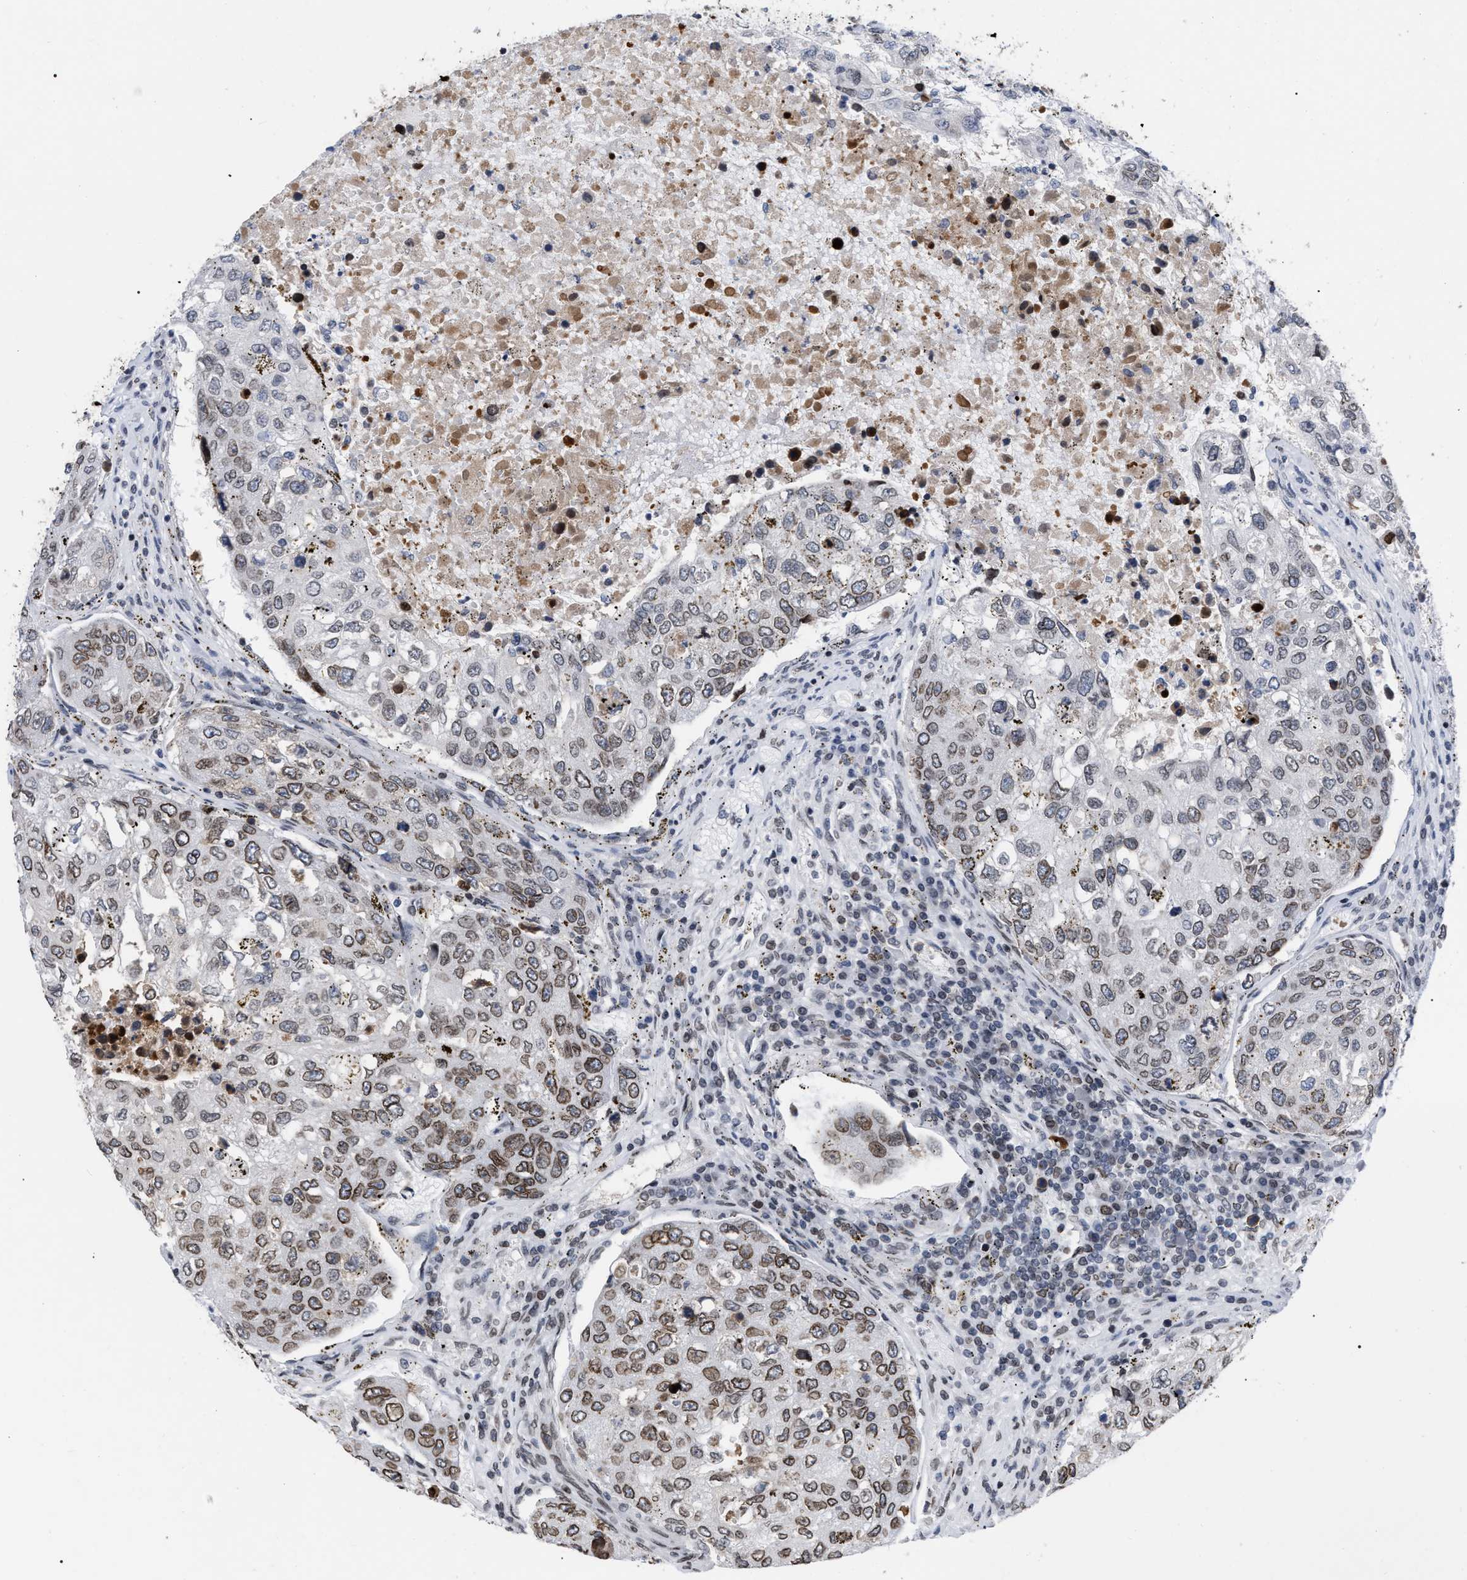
{"staining": {"intensity": "moderate", "quantity": ">75%", "location": "cytoplasmic/membranous,nuclear"}, "tissue": "urothelial cancer", "cell_type": "Tumor cells", "image_type": "cancer", "snomed": [{"axis": "morphology", "description": "Urothelial carcinoma, High grade"}, {"axis": "topography", "description": "Lymph node"}, {"axis": "topography", "description": "Urinary bladder"}], "caption": "DAB (3,3'-diaminobenzidine) immunohistochemical staining of human urothelial cancer exhibits moderate cytoplasmic/membranous and nuclear protein positivity in about >75% of tumor cells.", "gene": "TPR", "patient": {"sex": "male", "age": 51}}